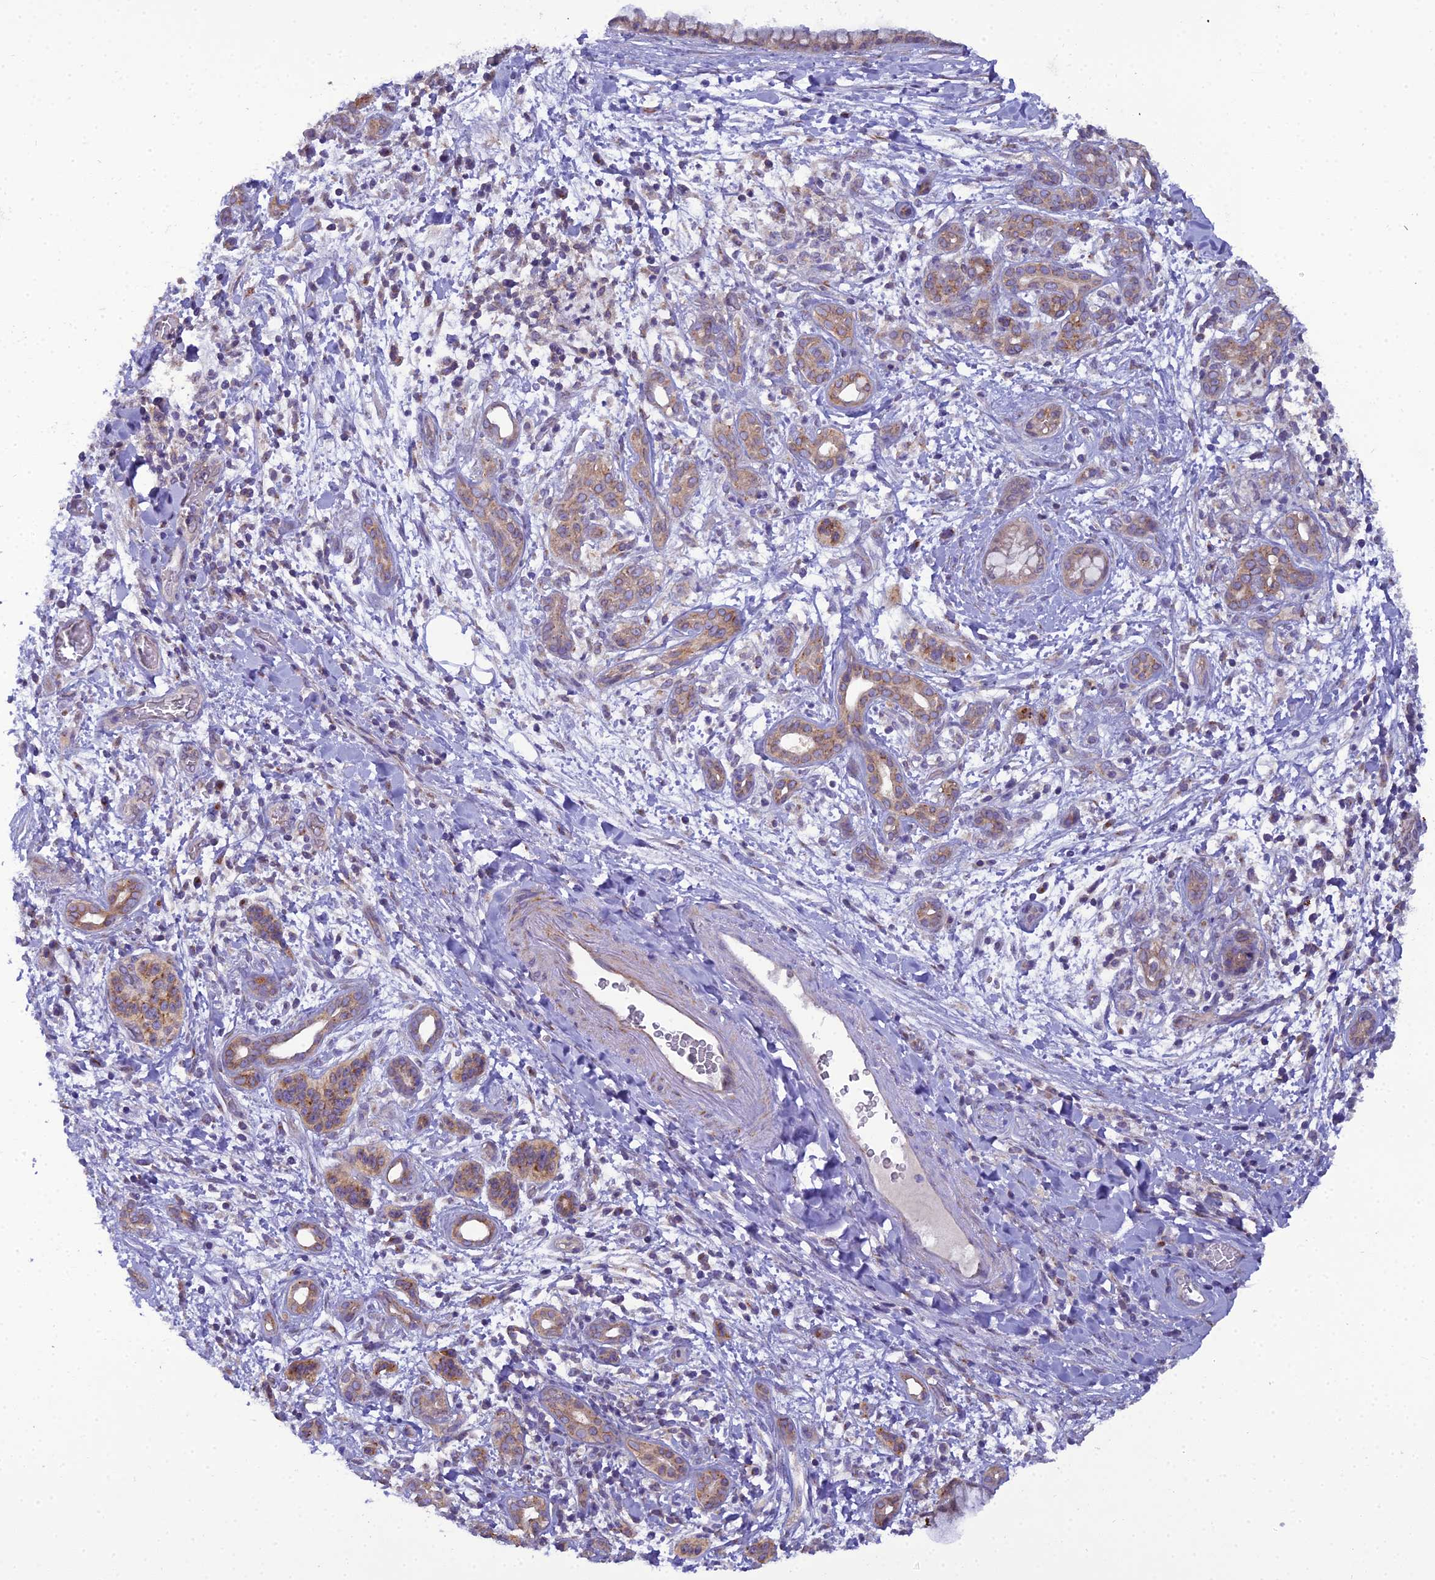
{"staining": {"intensity": "moderate", "quantity": ">75%", "location": "cytoplasmic/membranous"}, "tissue": "pancreatic cancer", "cell_type": "Tumor cells", "image_type": "cancer", "snomed": [{"axis": "morphology", "description": "Adenocarcinoma, NOS"}, {"axis": "topography", "description": "Pancreas"}], "caption": "Moderate cytoplasmic/membranous staining for a protein is appreciated in approximately >75% of tumor cells of pancreatic cancer (adenocarcinoma) using immunohistochemistry (IHC).", "gene": "GOLPH3", "patient": {"sex": "female", "age": 78}}